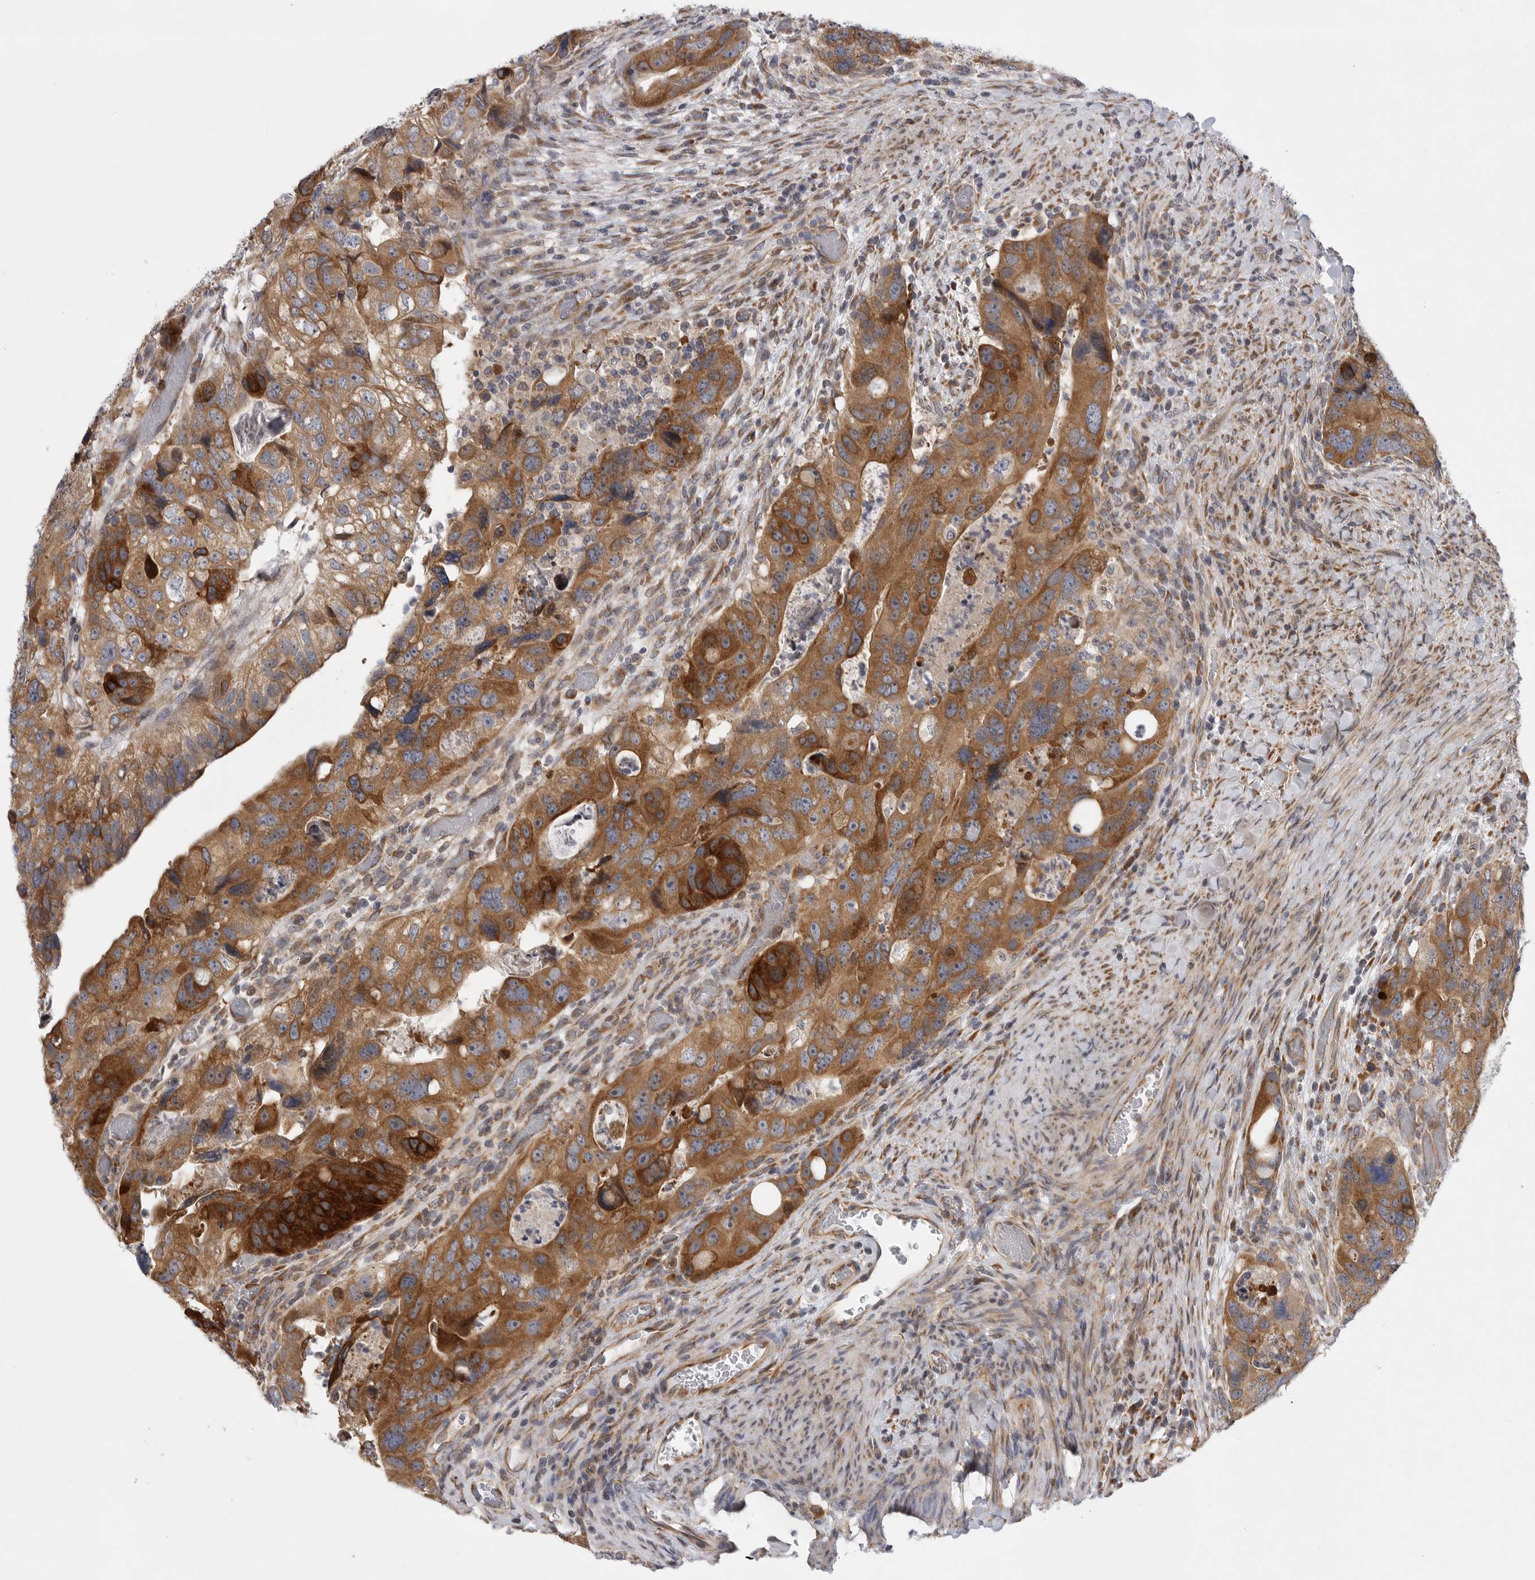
{"staining": {"intensity": "moderate", "quantity": ">75%", "location": "cytoplasmic/membranous"}, "tissue": "colorectal cancer", "cell_type": "Tumor cells", "image_type": "cancer", "snomed": [{"axis": "morphology", "description": "Adenocarcinoma, NOS"}, {"axis": "topography", "description": "Rectum"}], "caption": "IHC staining of colorectal adenocarcinoma, which demonstrates medium levels of moderate cytoplasmic/membranous positivity in about >75% of tumor cells indicating moderate cytoplasmic/membranous protein positivity. The staining was performed using DAB (3,3'-diaminobenzidine) (brown) for protein detection and nuclei were counterstained in hematoxylin (blue).", "gene": "FBXO43", "patient": {"sex": "male", "age": 59}}